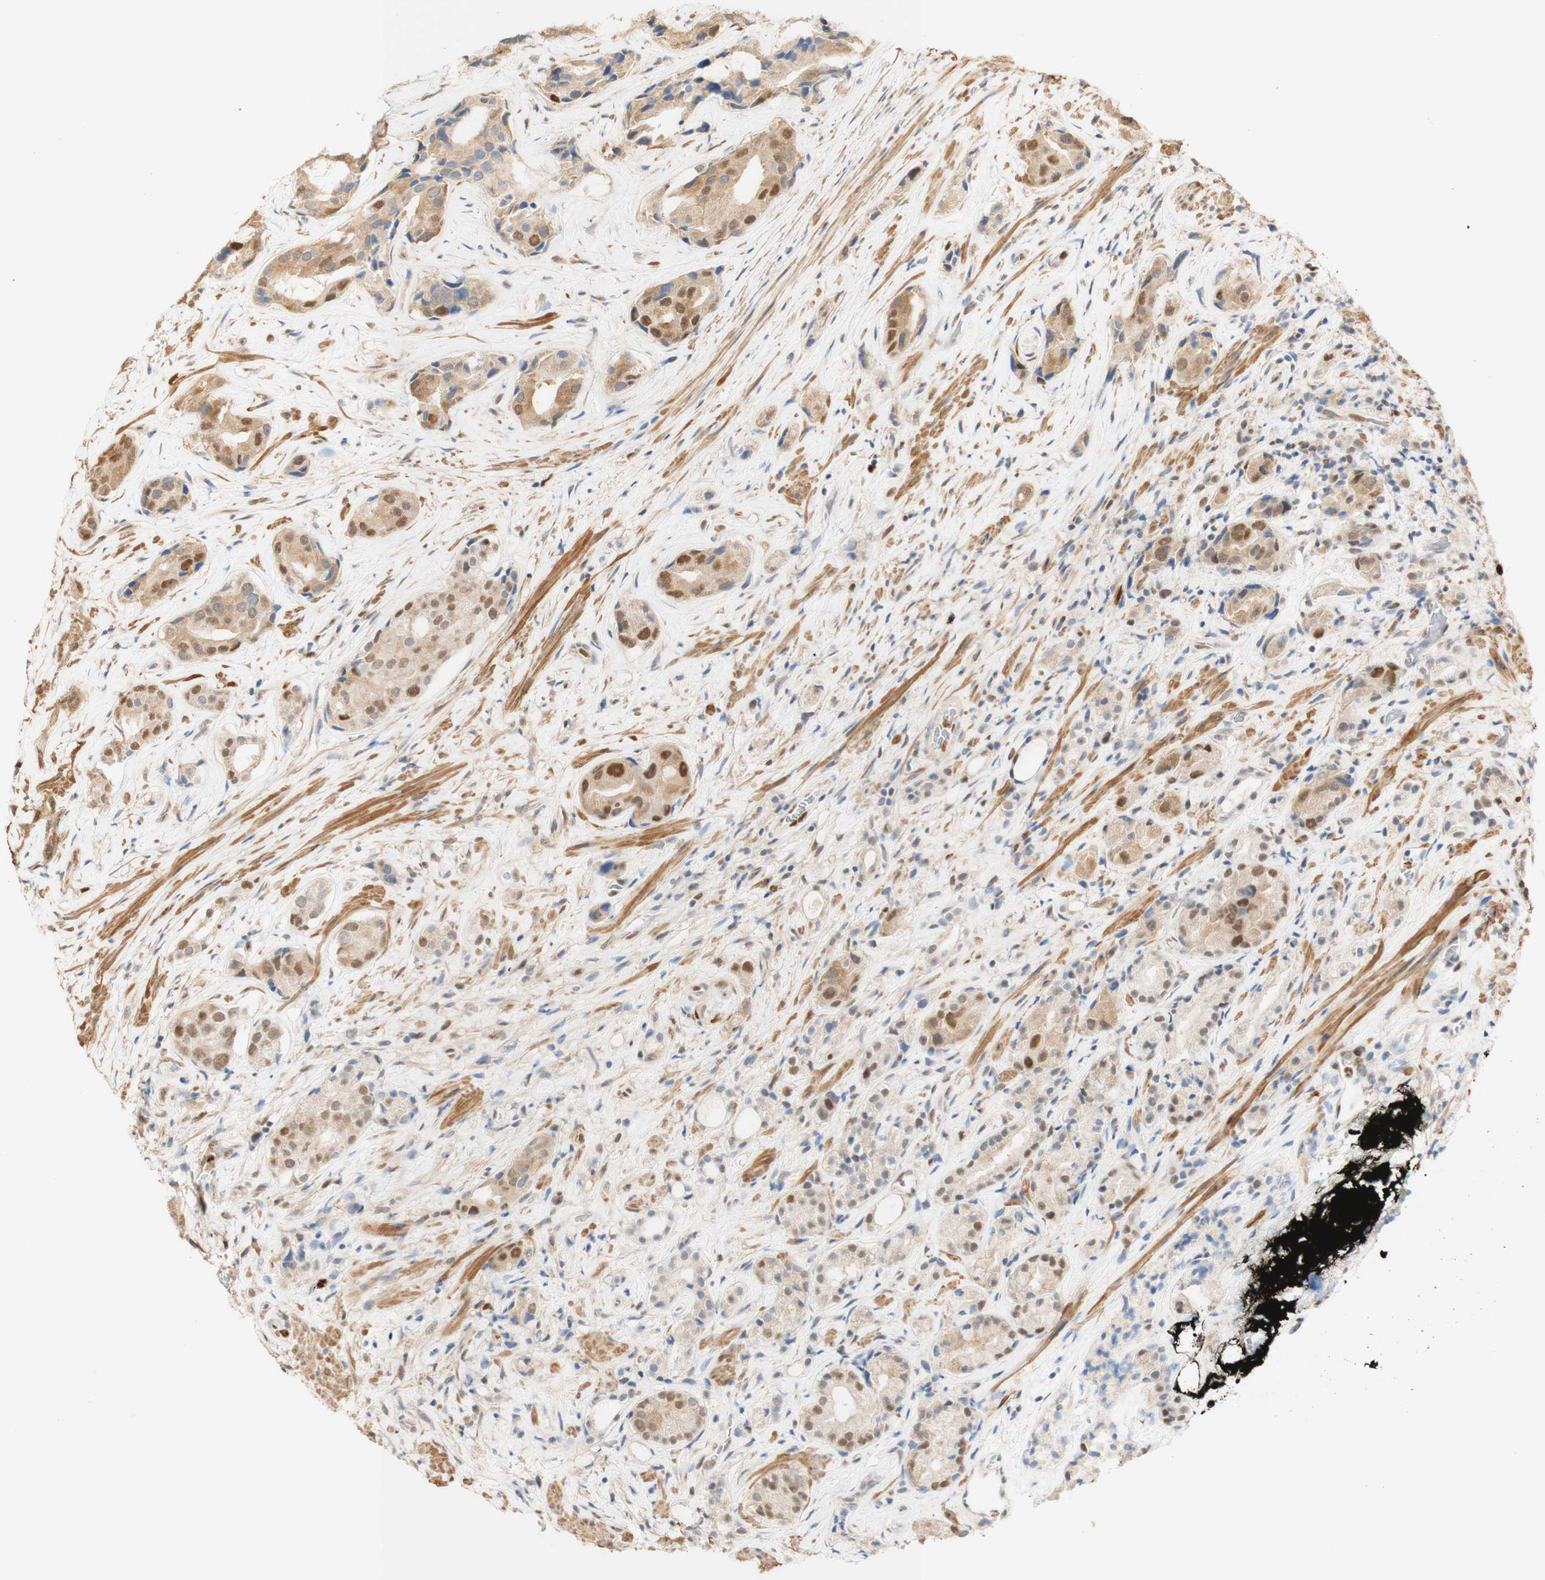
{"staining": {"intensity": "moderate", "quantity": ">75%", "location": "cytoplasmic/membranous,nuclear"}, "tissue": "prostate cancer", "cell_type": "Tumor cells", "image_type": "cancer", "snomed": [{"axis": "morphology", "description": "Adenocarcinoma, High grade"}, {"axis": "topography", "description": "Prostate"}], "caption": "DAB immunohistochemical staining of high-grade adenocarcinoma (prostate) displays moderate cytoplasmic/membranous and nuclear protein positivity in approximately >75% of tumor cells.", "gene": "MAP3K4", "patient": {"sex": "male", "age": 71}}